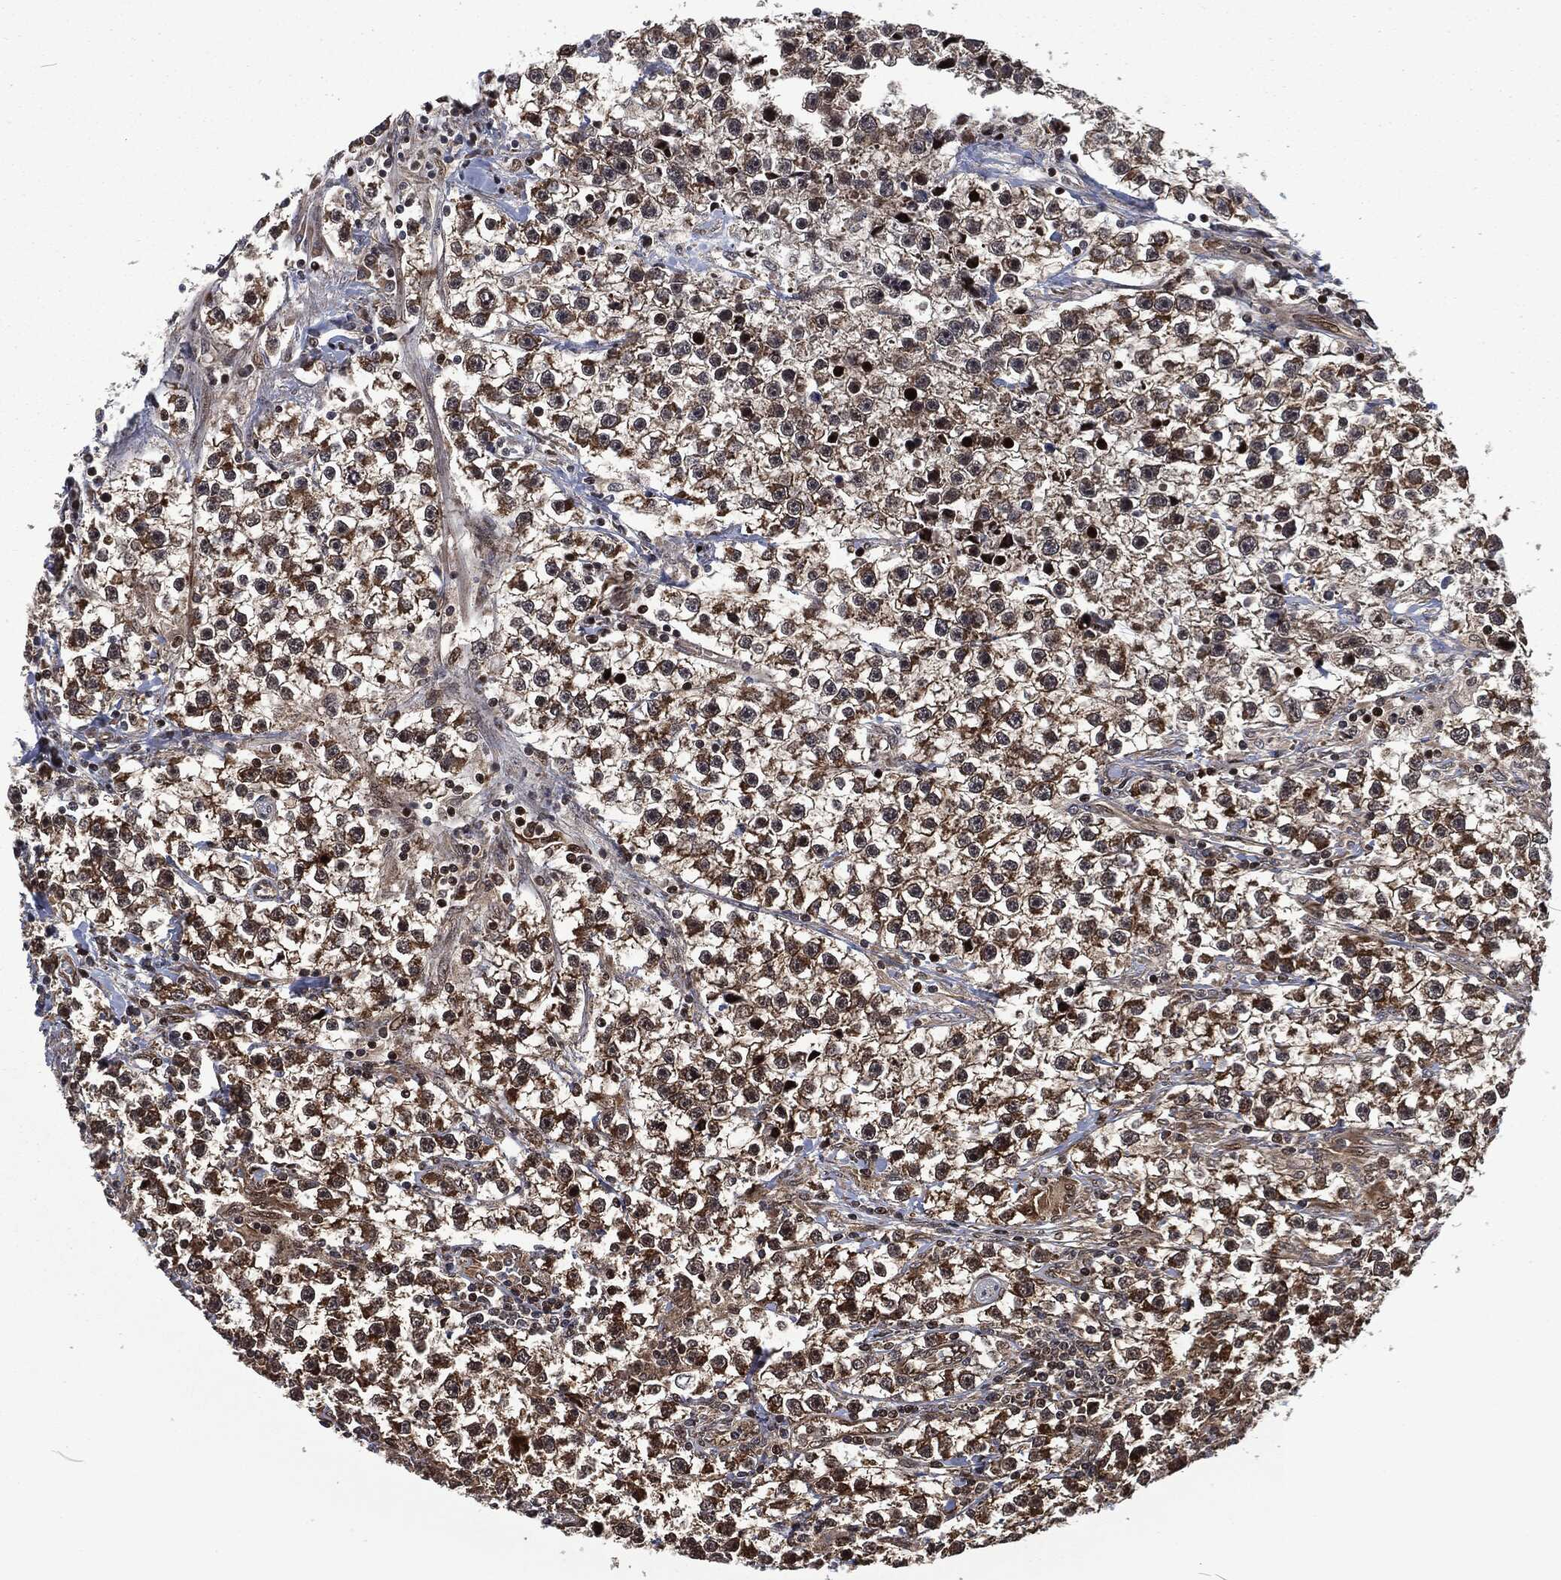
{"staining": {"intensity": "moderate", "quantity": "25%-75%", "location": "cytoplasmic/membranous"}, "tissue": "testis cancer", "cell_type": "Tumor cells", "image_type": "cancer", "snomed": [{"axis": "morphology", "description": "Seminoma, NOS"}, {"axis": "topography", "description": "Testis"}], "caption": "Seminoma (testis) was stained to show a protein in brown. There is medium levels of moderate cytoplasmic/membranous expression in approximately 25%-75% of tumor cells. (DAB (3,3'-diaminobenzidine) IHC with brightfield microscopy, high magnification).", "gene": "CMPK2", "patient": {"sex": "male", "age": 59}}